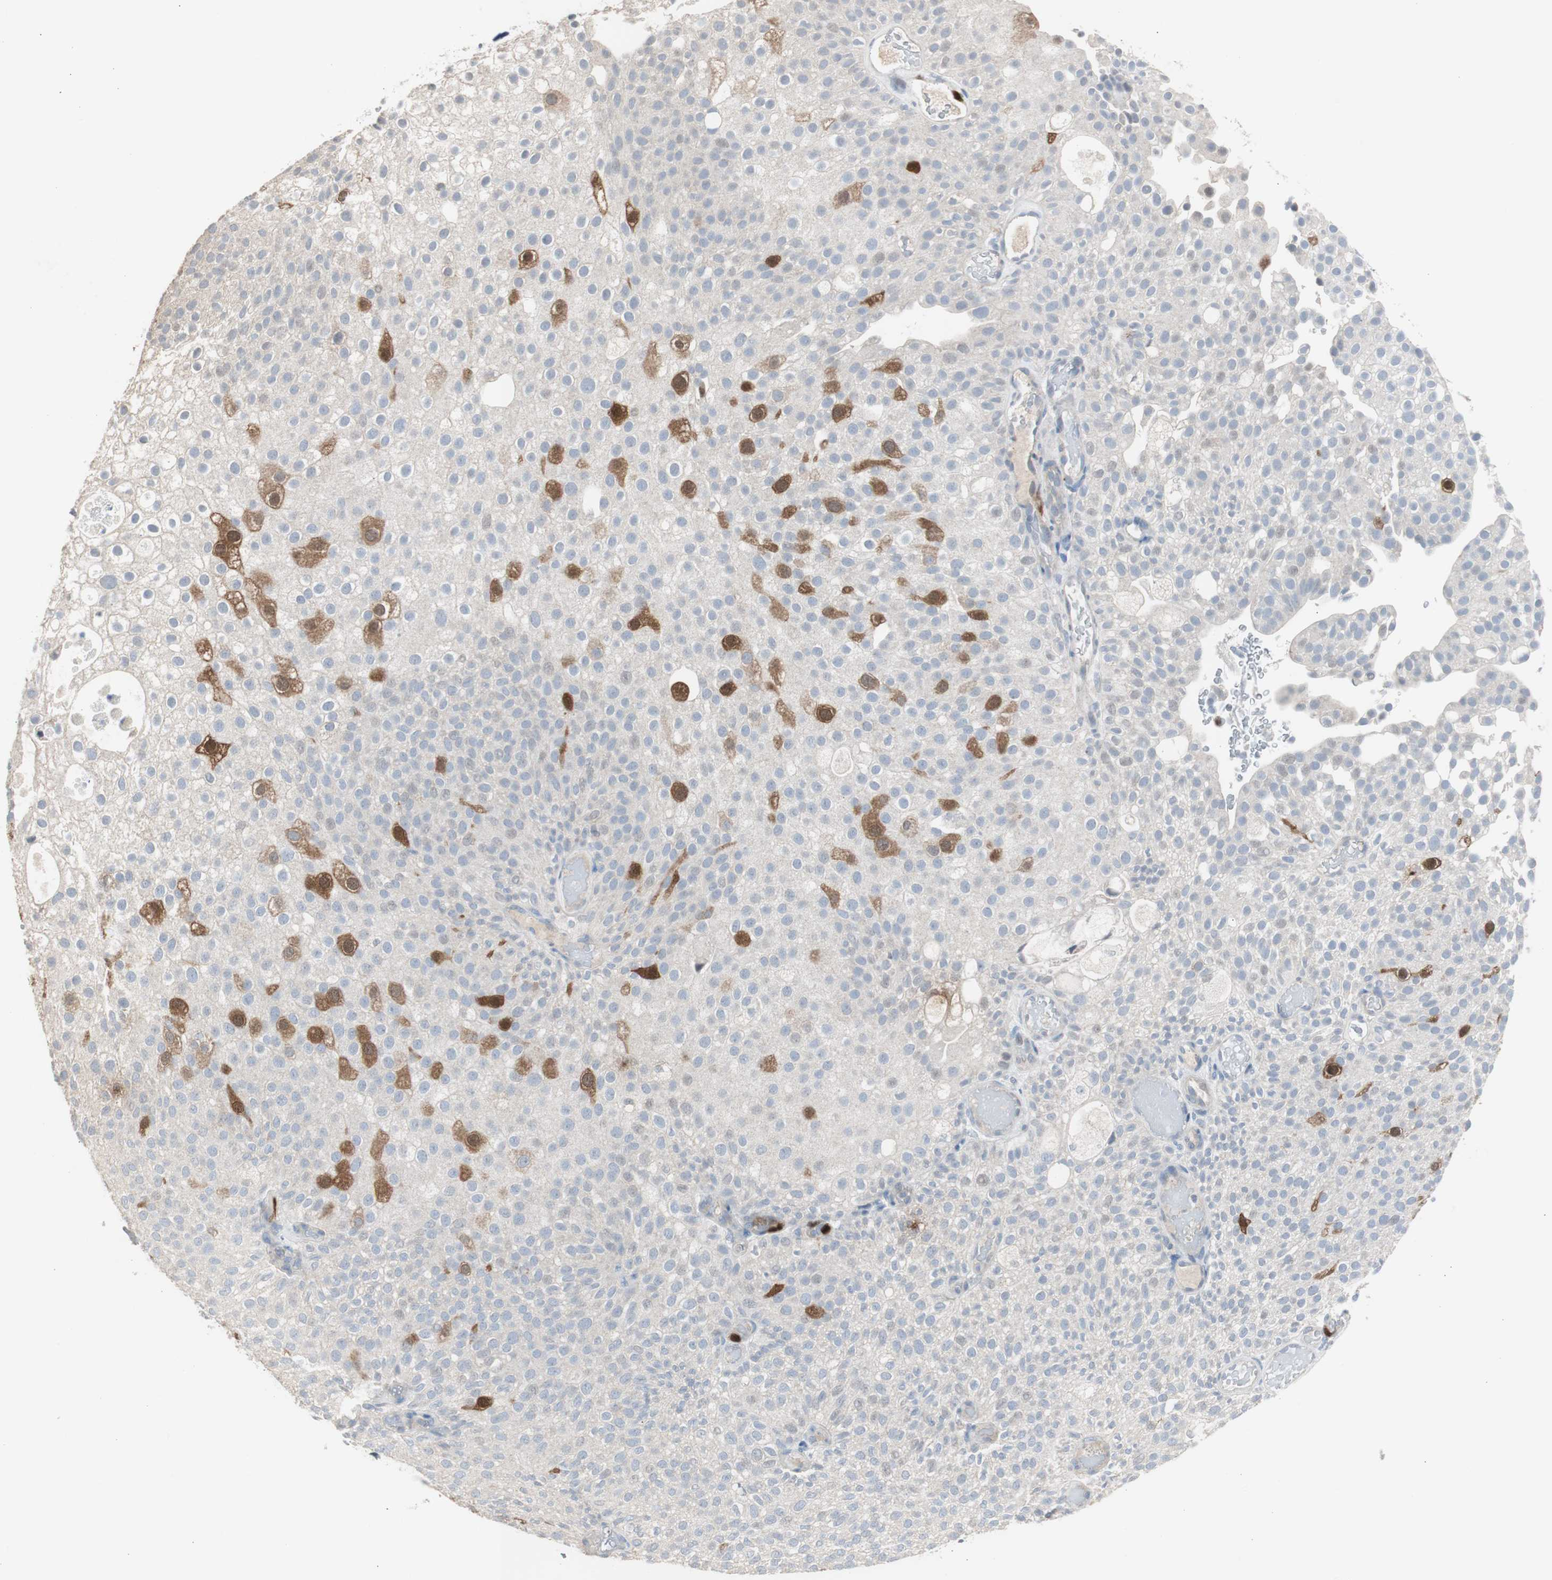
{"staining": {"intensity": "moderate", "quantity": "<25%", "location": "cytoplasmic/membranous"}, "tissue": "urothelial cancer", "cell_type": "Tumor cells", "image_type": "cancer", "snomed": [{"axis": "morphology", "description": "Urothelial carcinoma, Low grade"}, {"axis": "topography", "description": "Urinary bladder"}], "caption": "This is an image of immunohistochemistry staining of urothelial cancer, which shows moderate positivity in the cytoplasmic/membranous of tumor cells.", "gene": "TK1", "patient": {"sex": "male", "age": 78}}